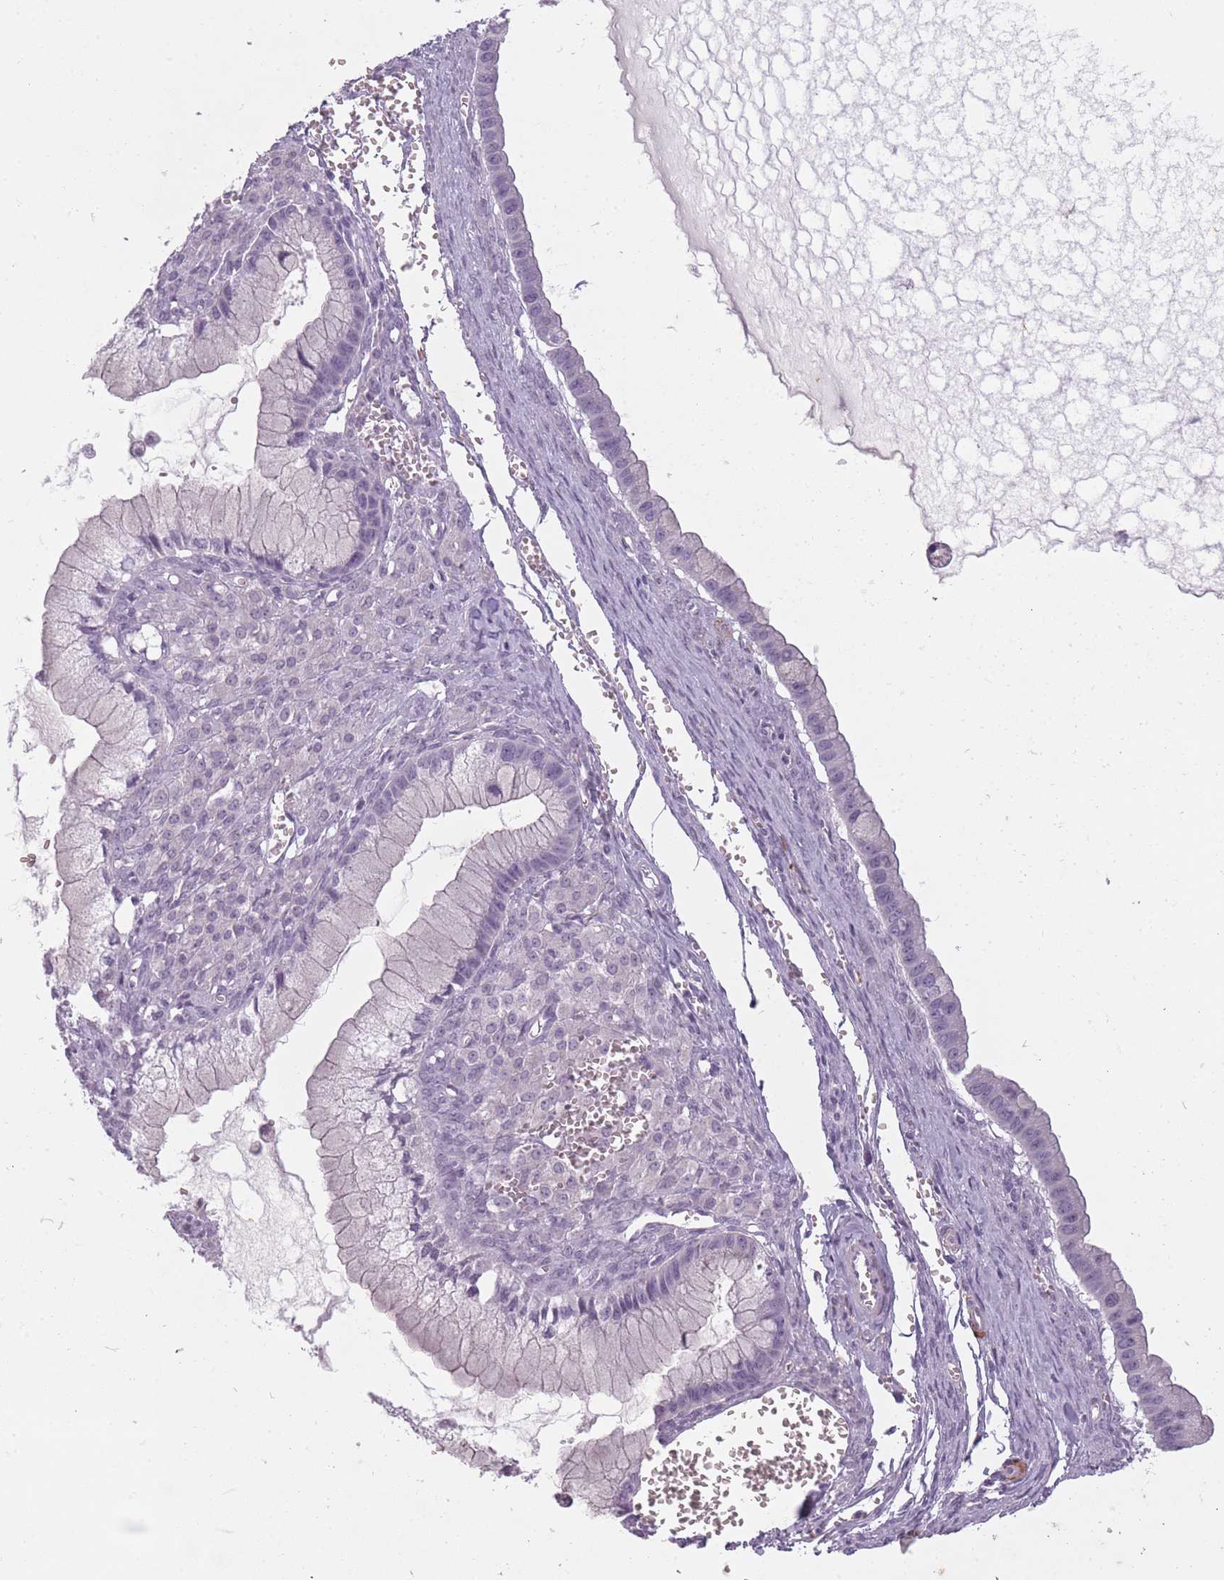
{"staining": {"intensity": "negative", "quantity": "none", "location": "none"}, "tissue": "ovarian cancer", "cell_type": "Tumor cells", "image_type": "cancer", "snomed": [{"axis": "morphology", "description": "Cystadenocarcinoma, mucinous, NOS"}, {"axis": "topography", "description": "Ovary"}], "caption": "An image of human ovarian mucinous cystadenocarcinoma is negative for staining in tumor cells.", "gene": "RFX4", "patient": {"sex": "female", "age": 59}}